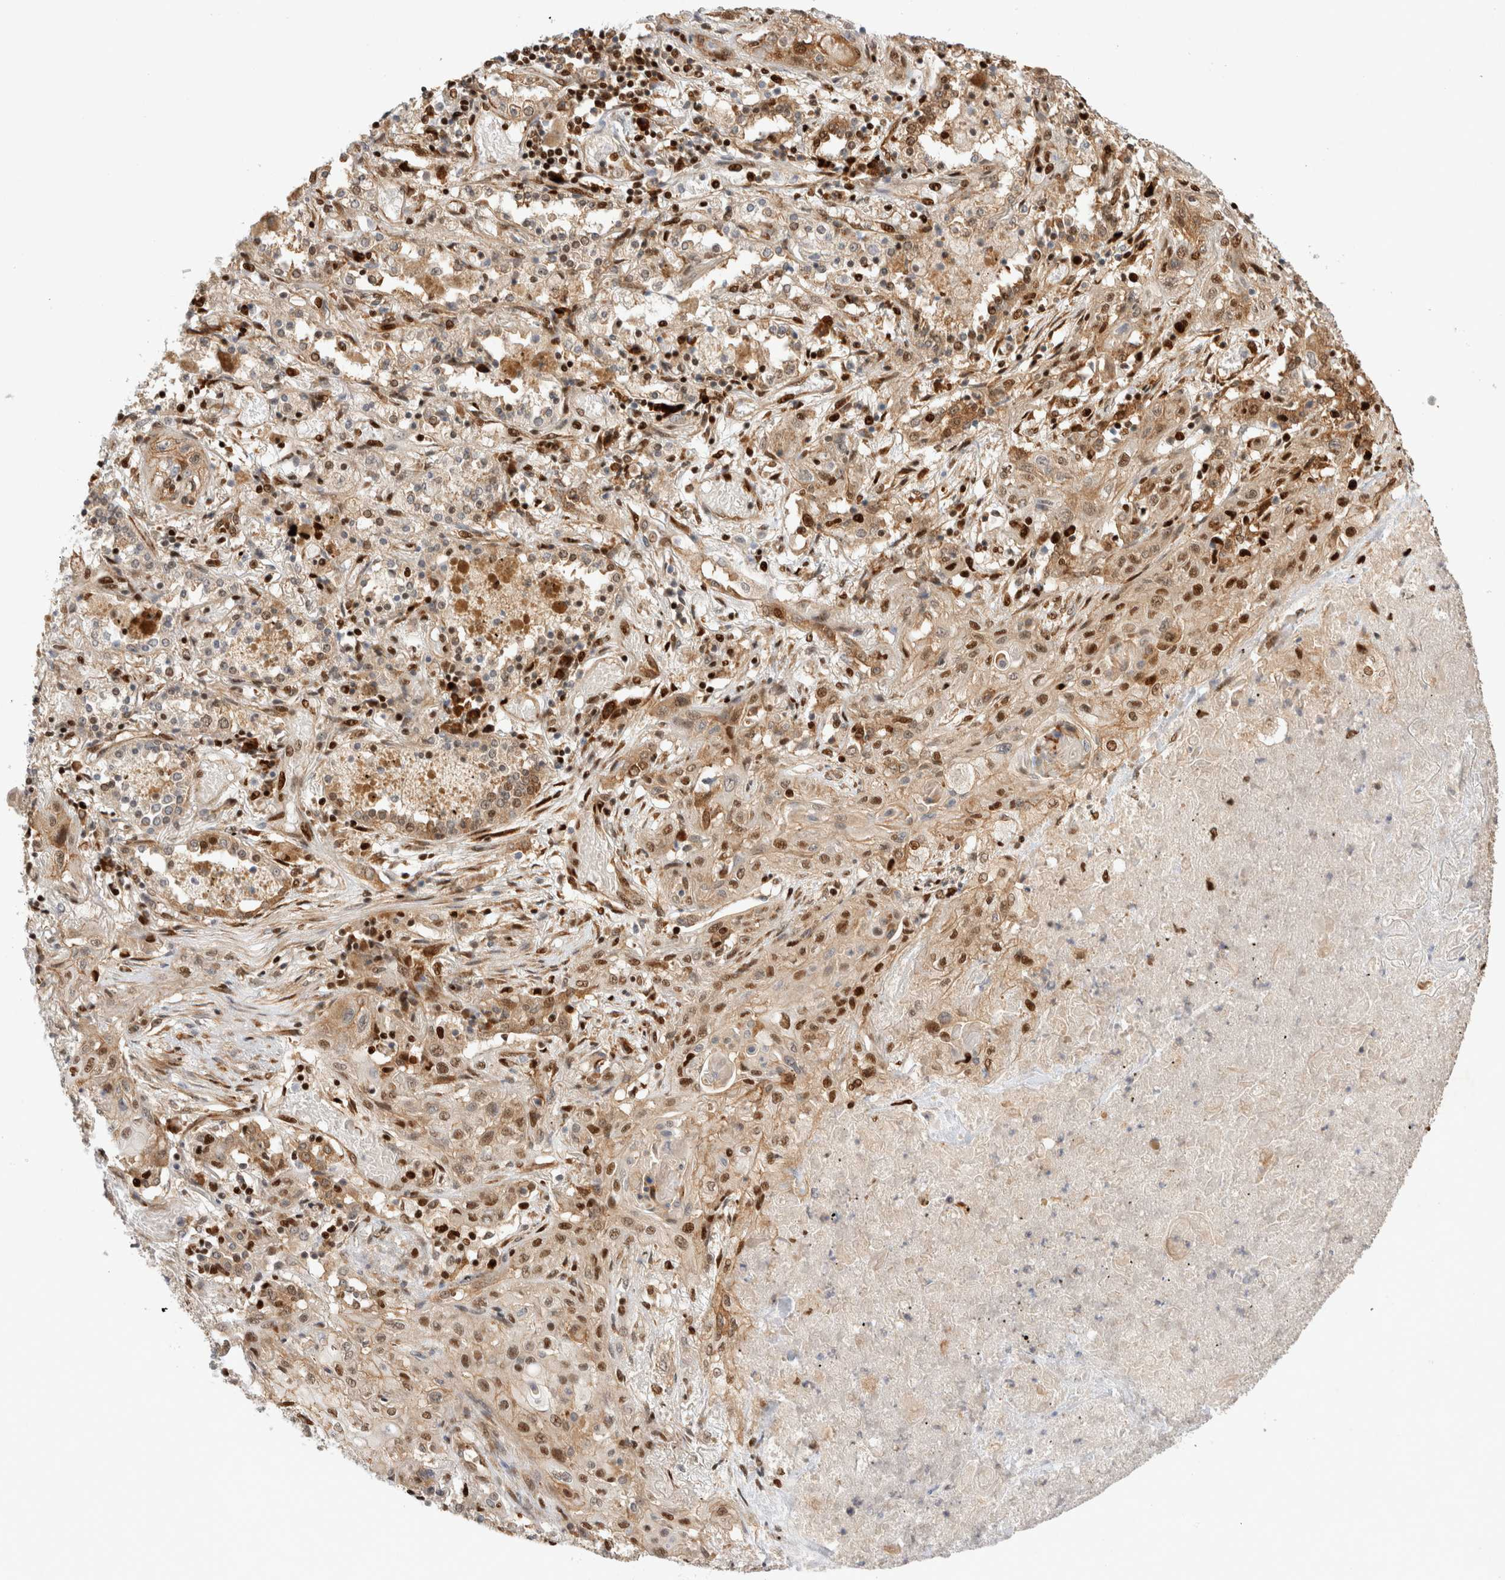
{"staining": {"intensity": "moderate", "quantity": ">75%", "location": "nuclear"}, "tissue": "lung cancer", "cell_type": "Tumor cells", "image_type": "cancer", "snomed": [{"axis": "morphology", "description": "Squamous cell carcinoma, NOS"}, {"axis": "topography", "description": "Lung"}], "caption": "This is an image of IHC staining of squamous cell carcinoma (lung), which shows moderate expression in the nuclear of tumor cells.", "gene": "TCF4", "patient": {"sex": "female", "age": 47}}